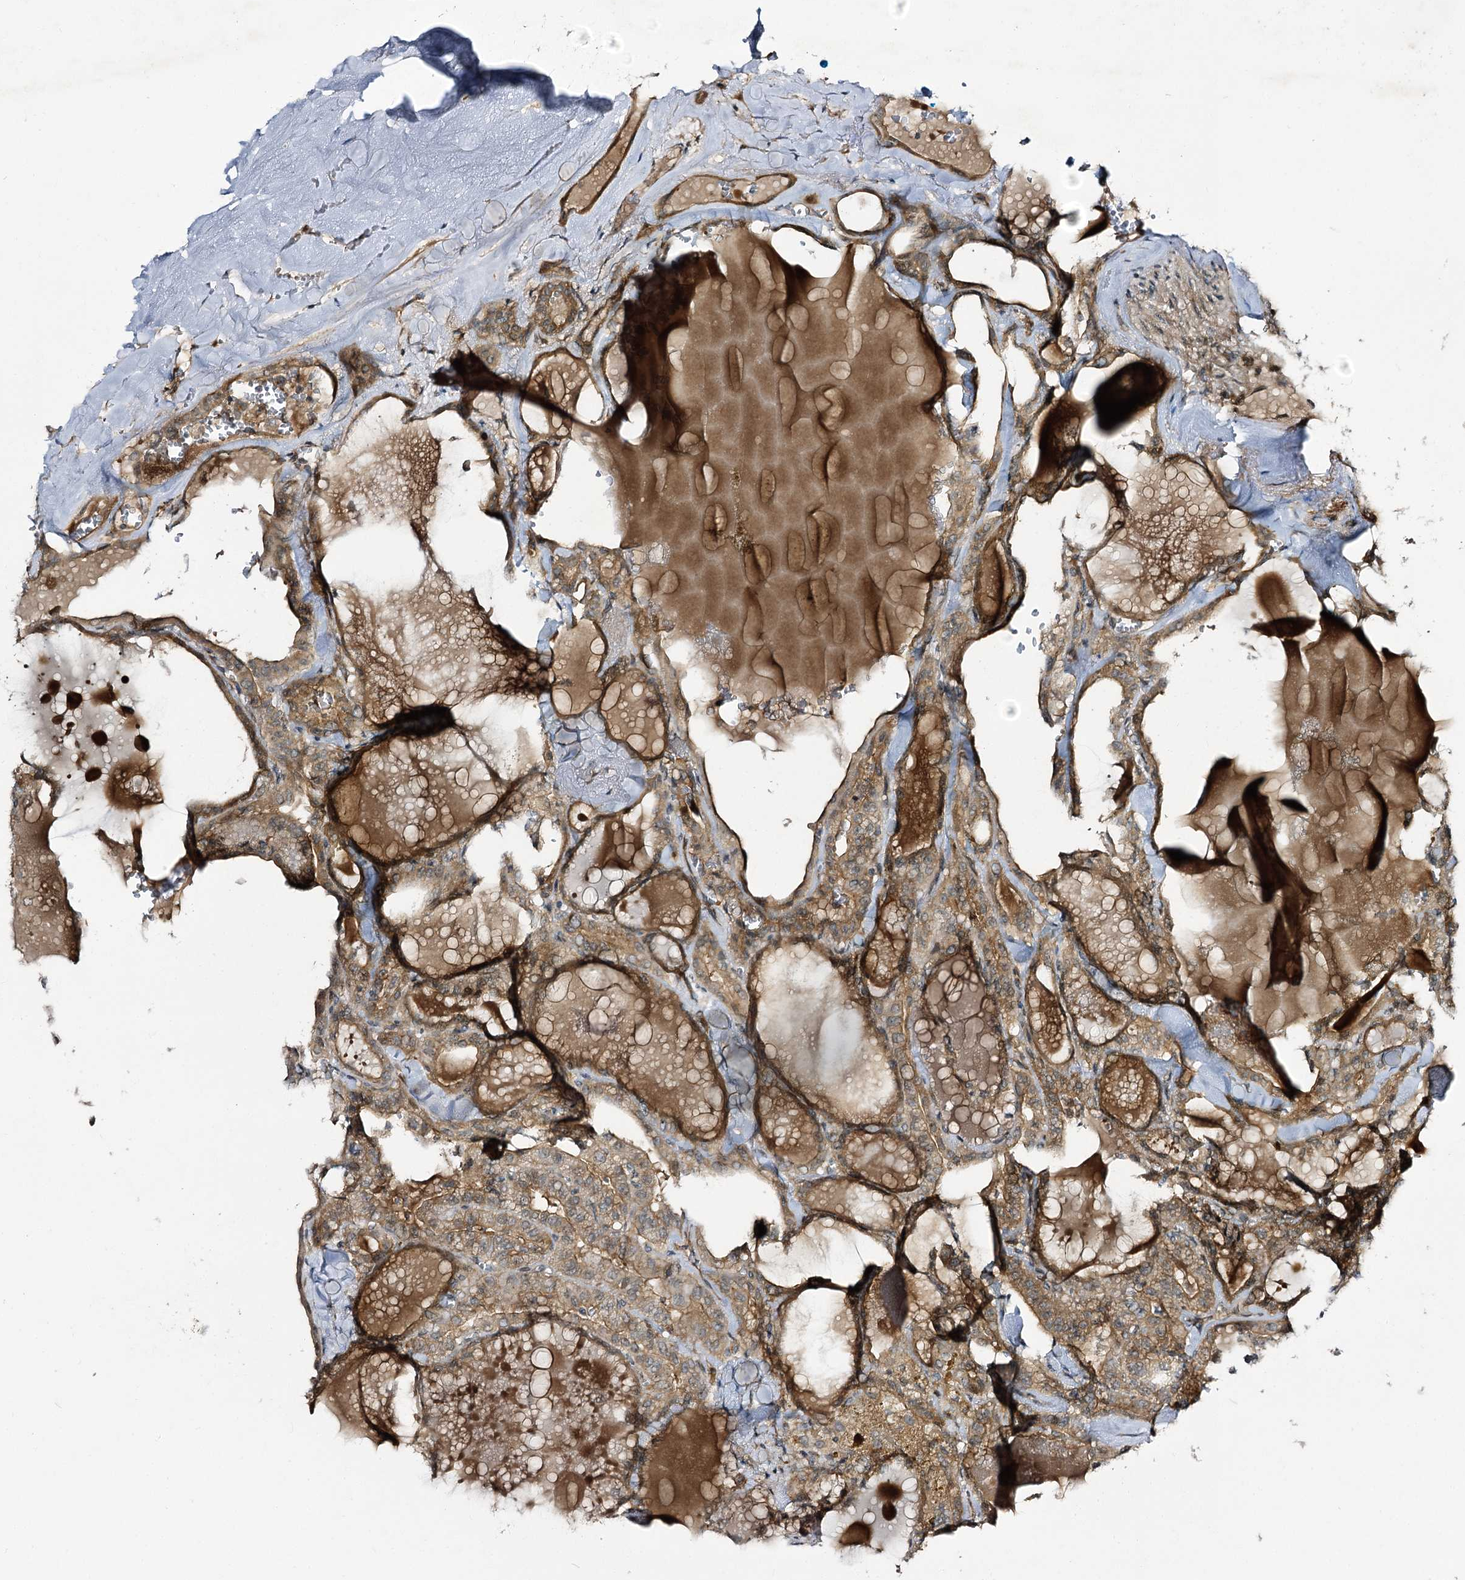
{"staining": {"intensity": "moderate", "quantity": ">75%", "location": "cytoplasmic/membranous"}, "tissue": "thyroid cancer", "cell_type": "Tumor cells", "image_type": "cancer", "snomed": [{"axis": "morphology", "description": "Papillary adenocarcinoma, NOS"}, {"axis": "topography", "description": "Thyroid gland"}], "caption": "Immunohistochemical staining of human thyroid cancer shows moderate cytoplasmic/membranous protein positivity in approximately >75% of tumor cells. The staining was performed using DAB to visualize the protein expression in brown, while the nuclei were stained in blue with hematoxylin (Magnification: 20x).", "gene": "C11orf80", "patient": {"sex": "male", "age": 52}}